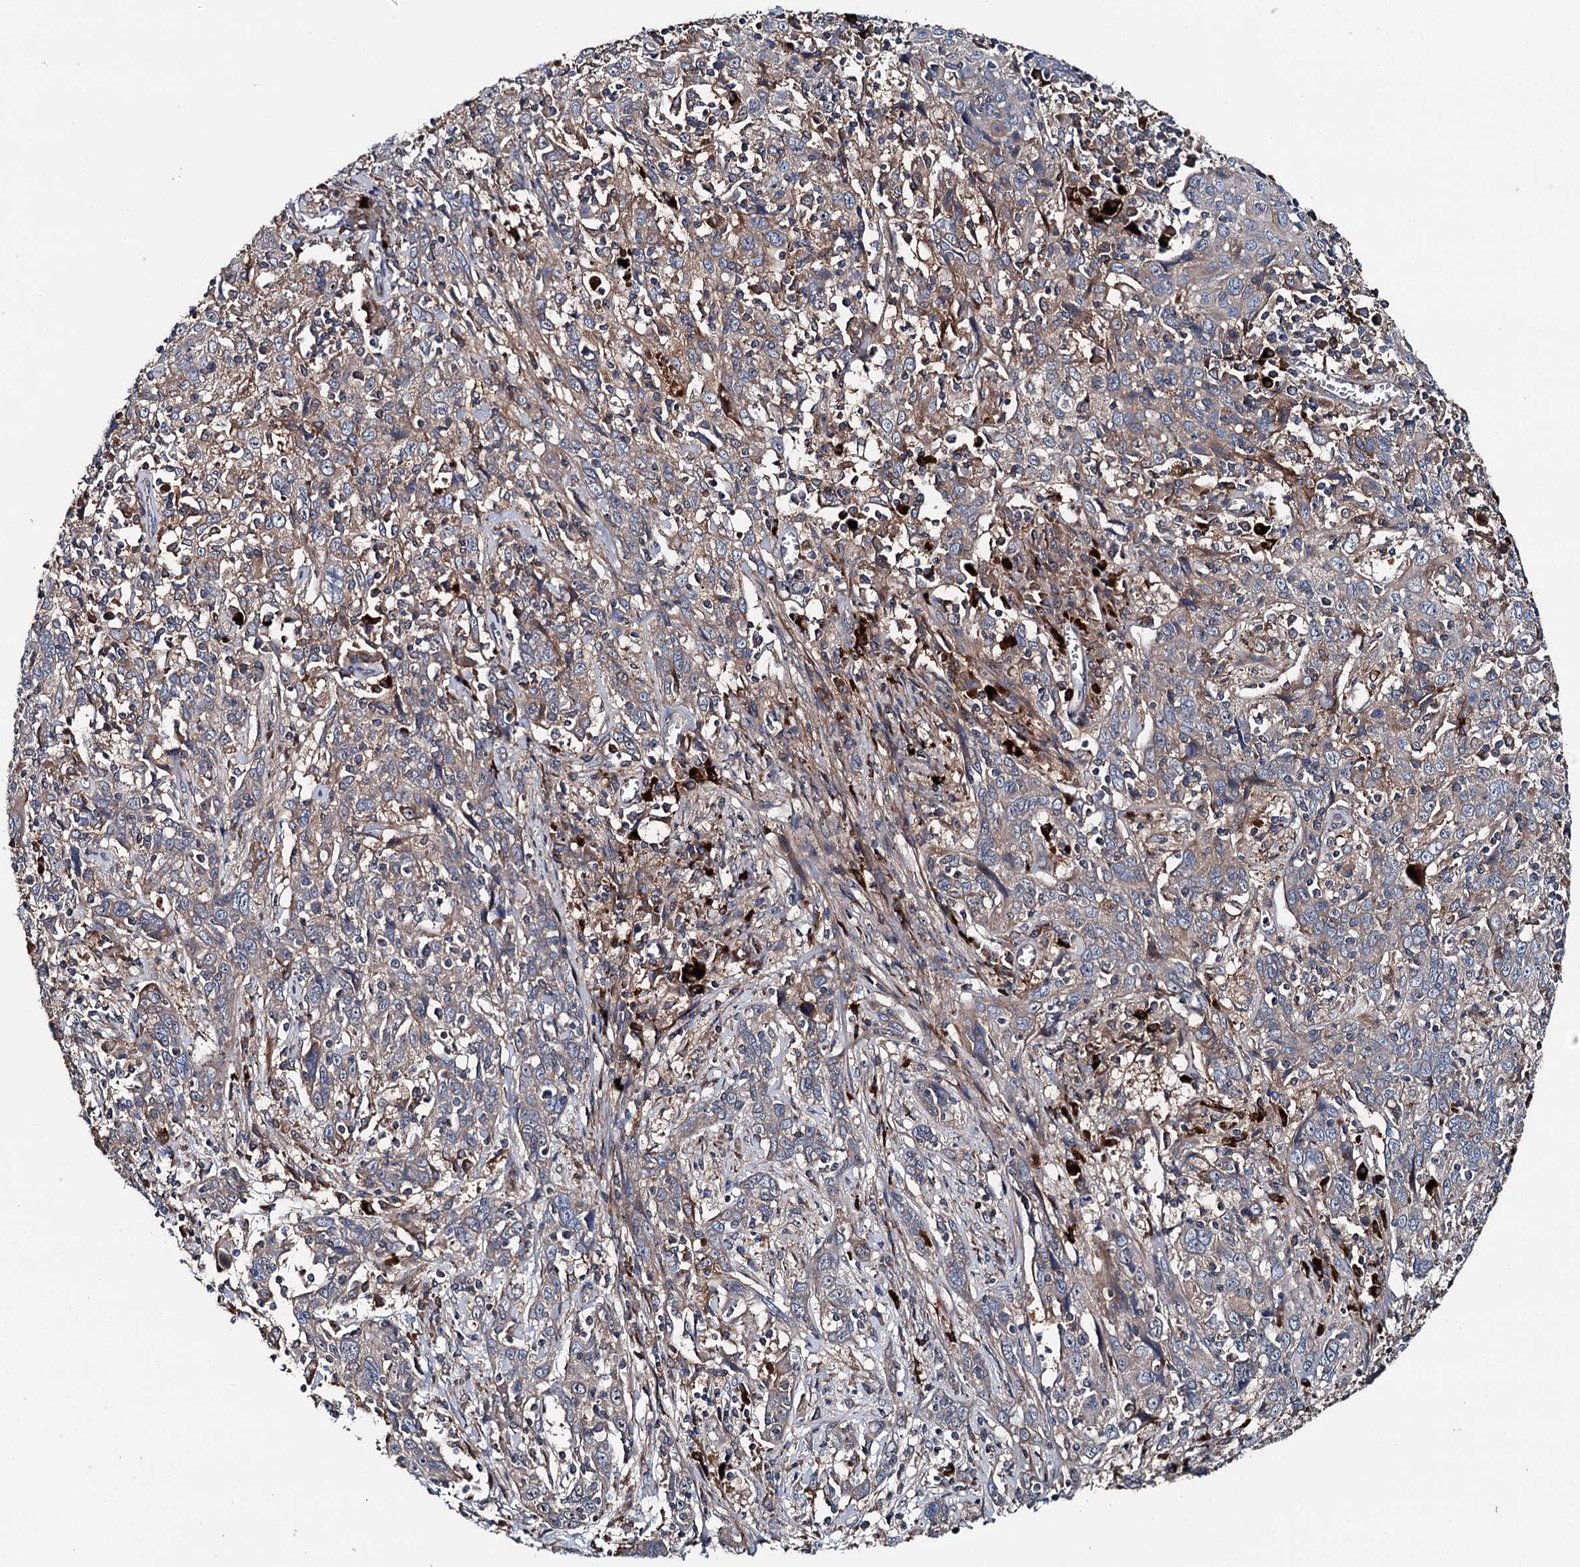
{"staining": {"intensity": "moderate", "quantity": "25%-75%", "location": "cytoplasmic/membranous"}, "tissue": "cervical cancer", "cell_type": "Tumor cells", "image_type": "cancer", "snomed": [{"axis": "morphology", "description": "Squamous cell carcinoma, NOS"}, {"axis": "topography", "description": "Cervix"}], "caption": "This image shows immunohistochemistry (IHC) staining of human cervical cancer (squamous cell carcinoma), with medium moderate cytoplasmic/membranous positivity in approximately 25%-75% of tumor cells.", "gene": "SLC22A25", "patient": {"sex": "female", "age": 46}}